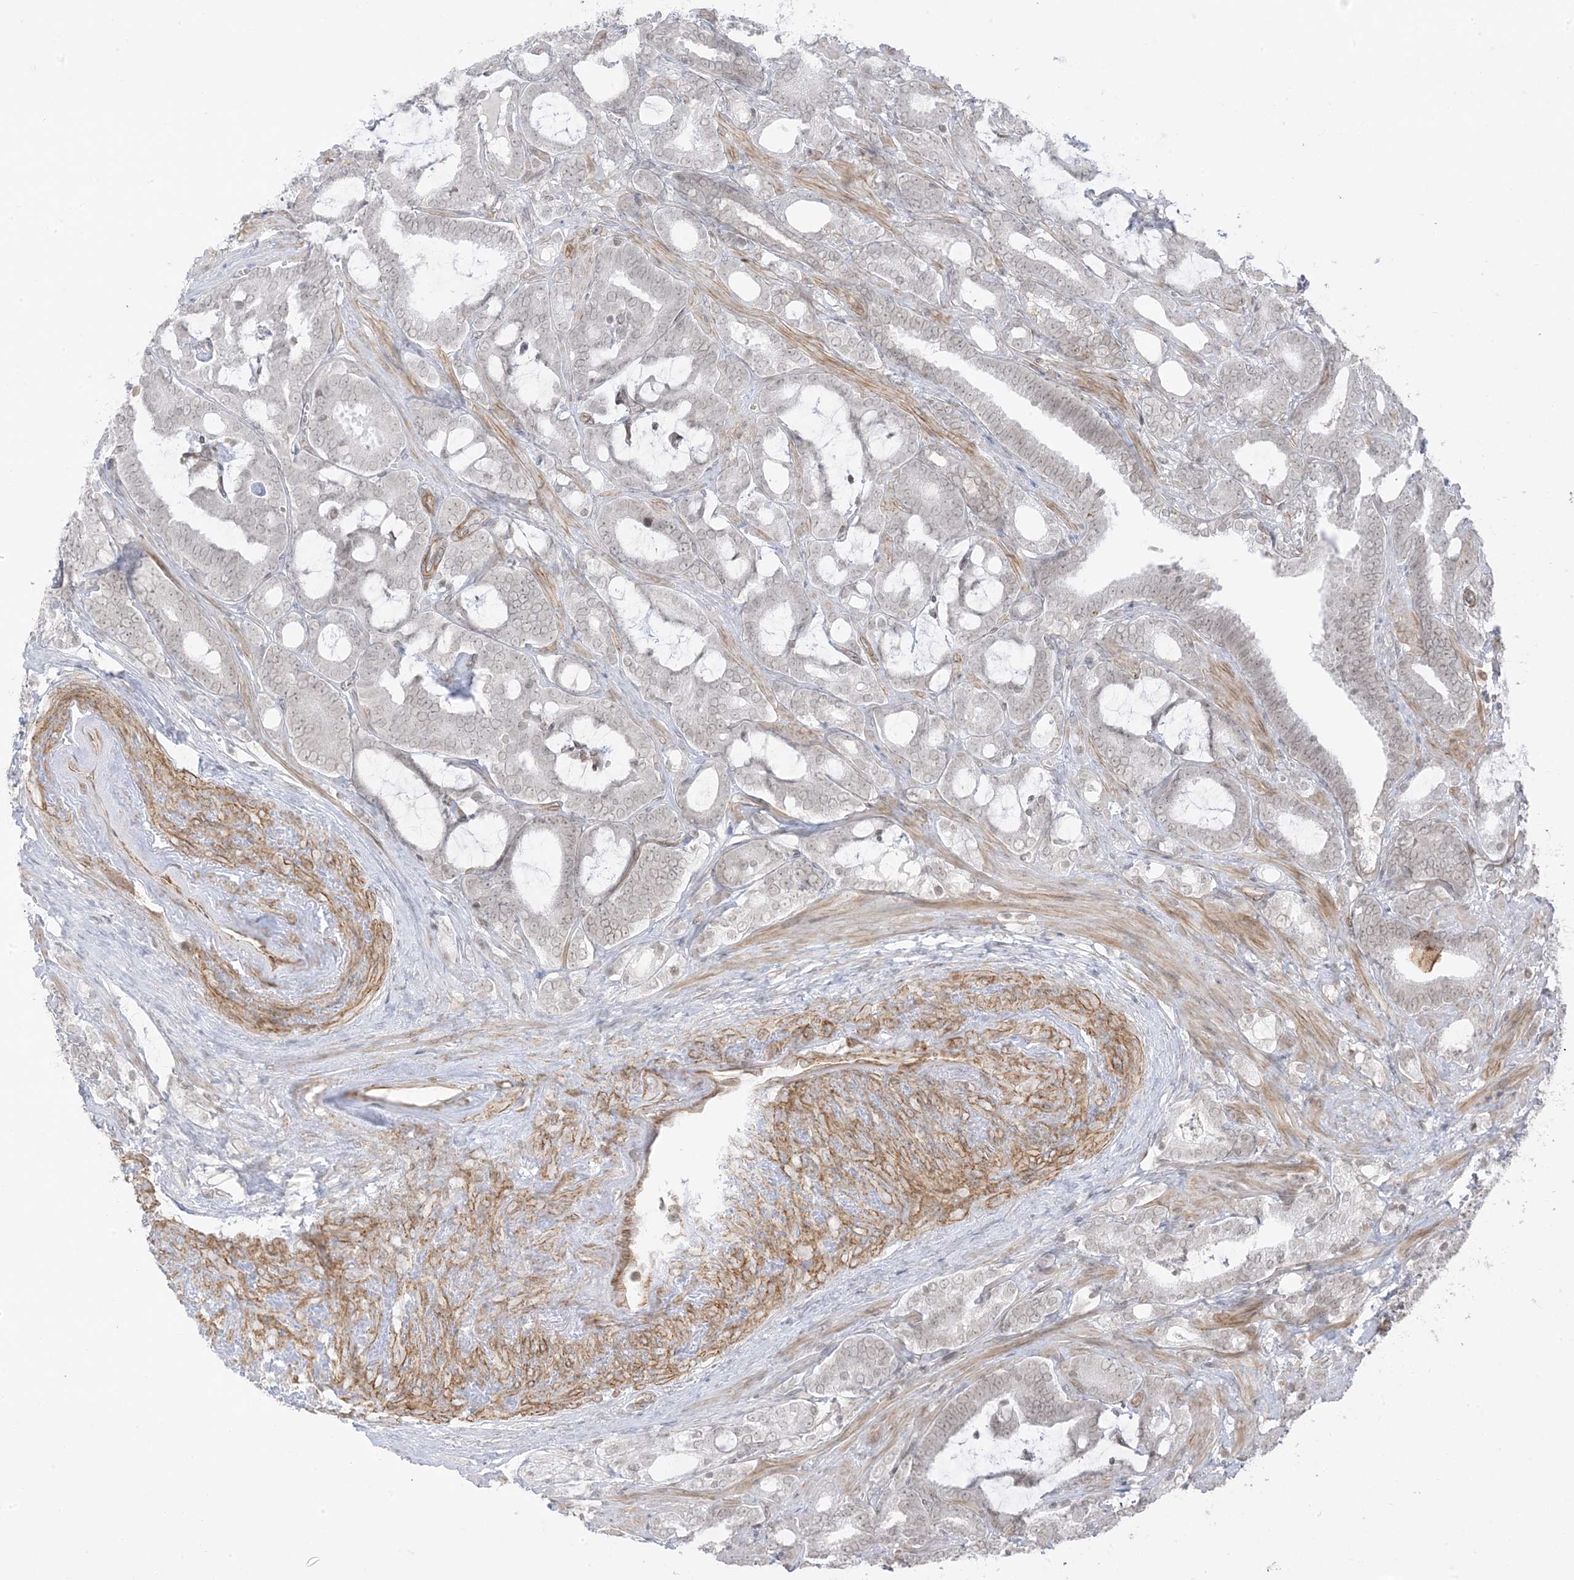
{"staining": {"intensity": "weak", "quantity": ">75%", "location": "nuclear"}, "tissue": "prostate cancer", "cell_type": "Tumor cells", "image_type": "cancer", "snomed": [{"axis": "morphology", "description": "Adenocarcinoma, High grade"}, {"axis": "topography", "description": "Prostate and seminal vesicle, NOS"}], "caption": "Immunohistochemistry (IHC) photomicrograph of neoplastic tissue: human prostate cancer stained using IHC exhibits low levels of weak protein expression localized specifically in the nuclear of tumor cells, appearing as a nuclear brown color.", "gene": "METAP1D", "patient": {"sex": "male", "age": 67}}